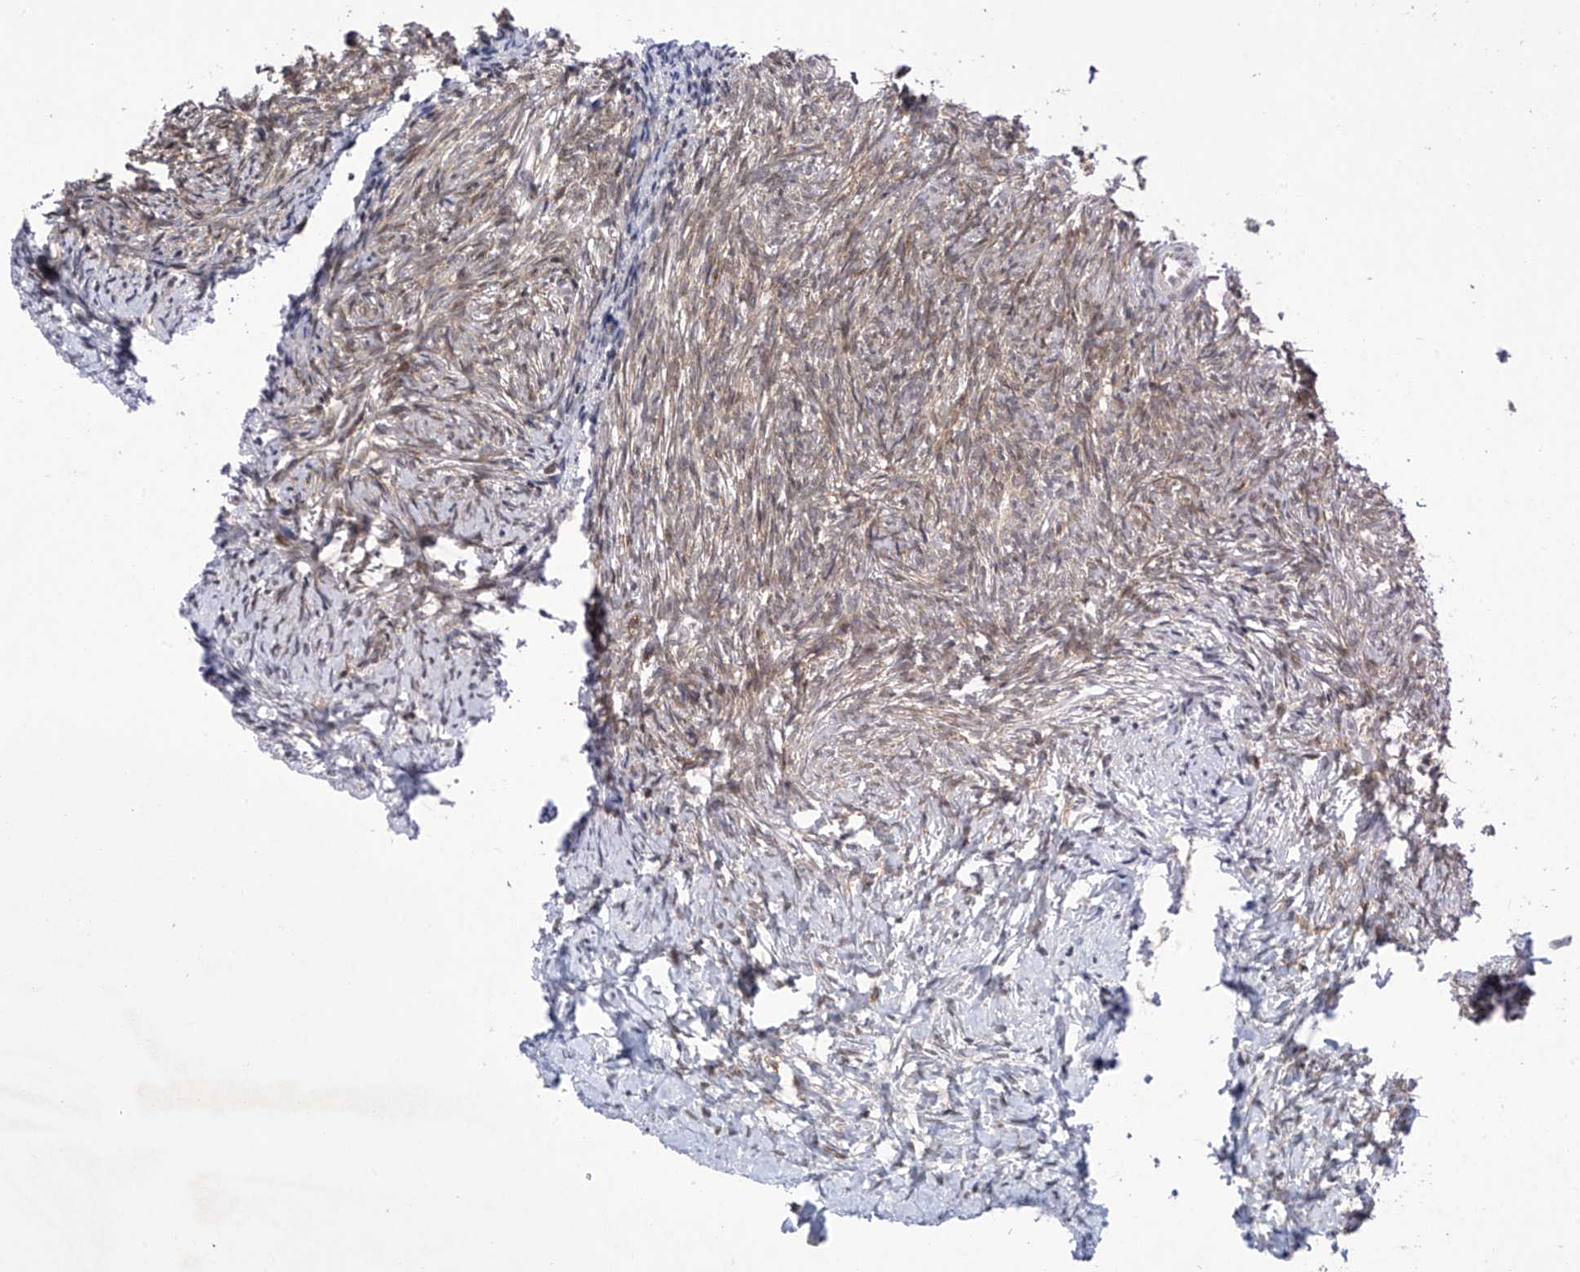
{"staining": {"intensity": "negative", "quantity": "none", "location": "none"}, "tissue": "ovary", "cell_type": "Ovarian stroma cells", "image_type": "normal", "snomed": [{"axis": "morphology", "description": "Normal tissue, NOS"}, {"axis": "topography", "description": "Ovary"}], "caption": "Ovarian stroma cells are negative for brown protein staining in unremarkable ovary. (DAB (3,3'-diaminobenzidine) IHC with hematoxylin counter stain).", "gene": "MSL3", "patient": {"sex": "female", "age": 41}}